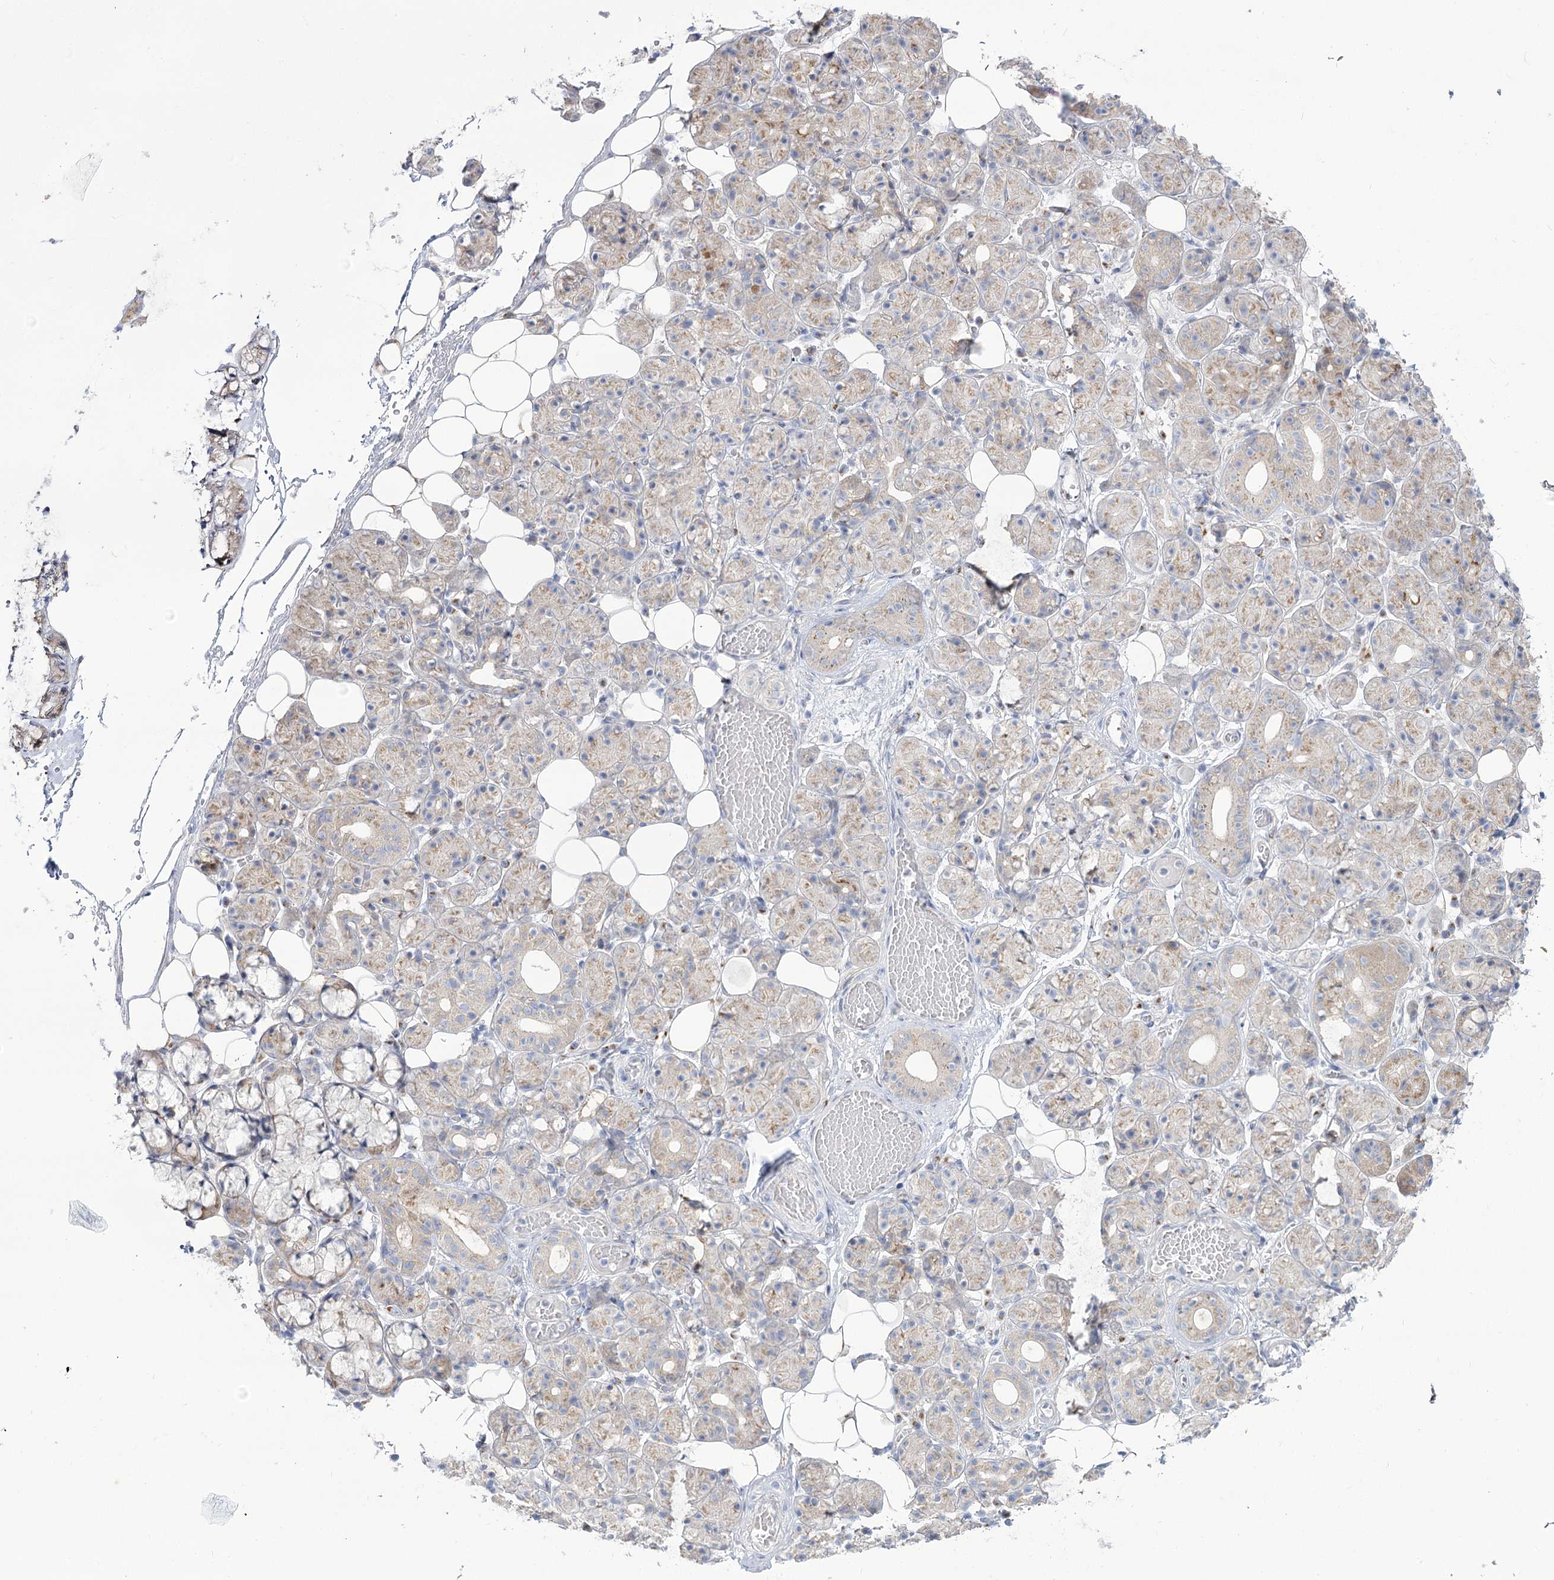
{"staining": {"intensity": "weak", "quantity": "<25%", "location": "cytoplasmic/membranous"}, "tissue": "salivary gland", "cell_type": "Glandular cells", "image_type": "normal", "snomed": [{"axis": "morphology", "description": "Normal tissue, NOS"}, {"axis": "topography", "description": "Salivary gland"}], "caption": "Immunohistochemical staining of normal salivary gland shows no significant positivity in glandular cells. Nuclei are stained in blue.", "gene": "SUOX", "patient": {"sex": "male", "age": 63}}